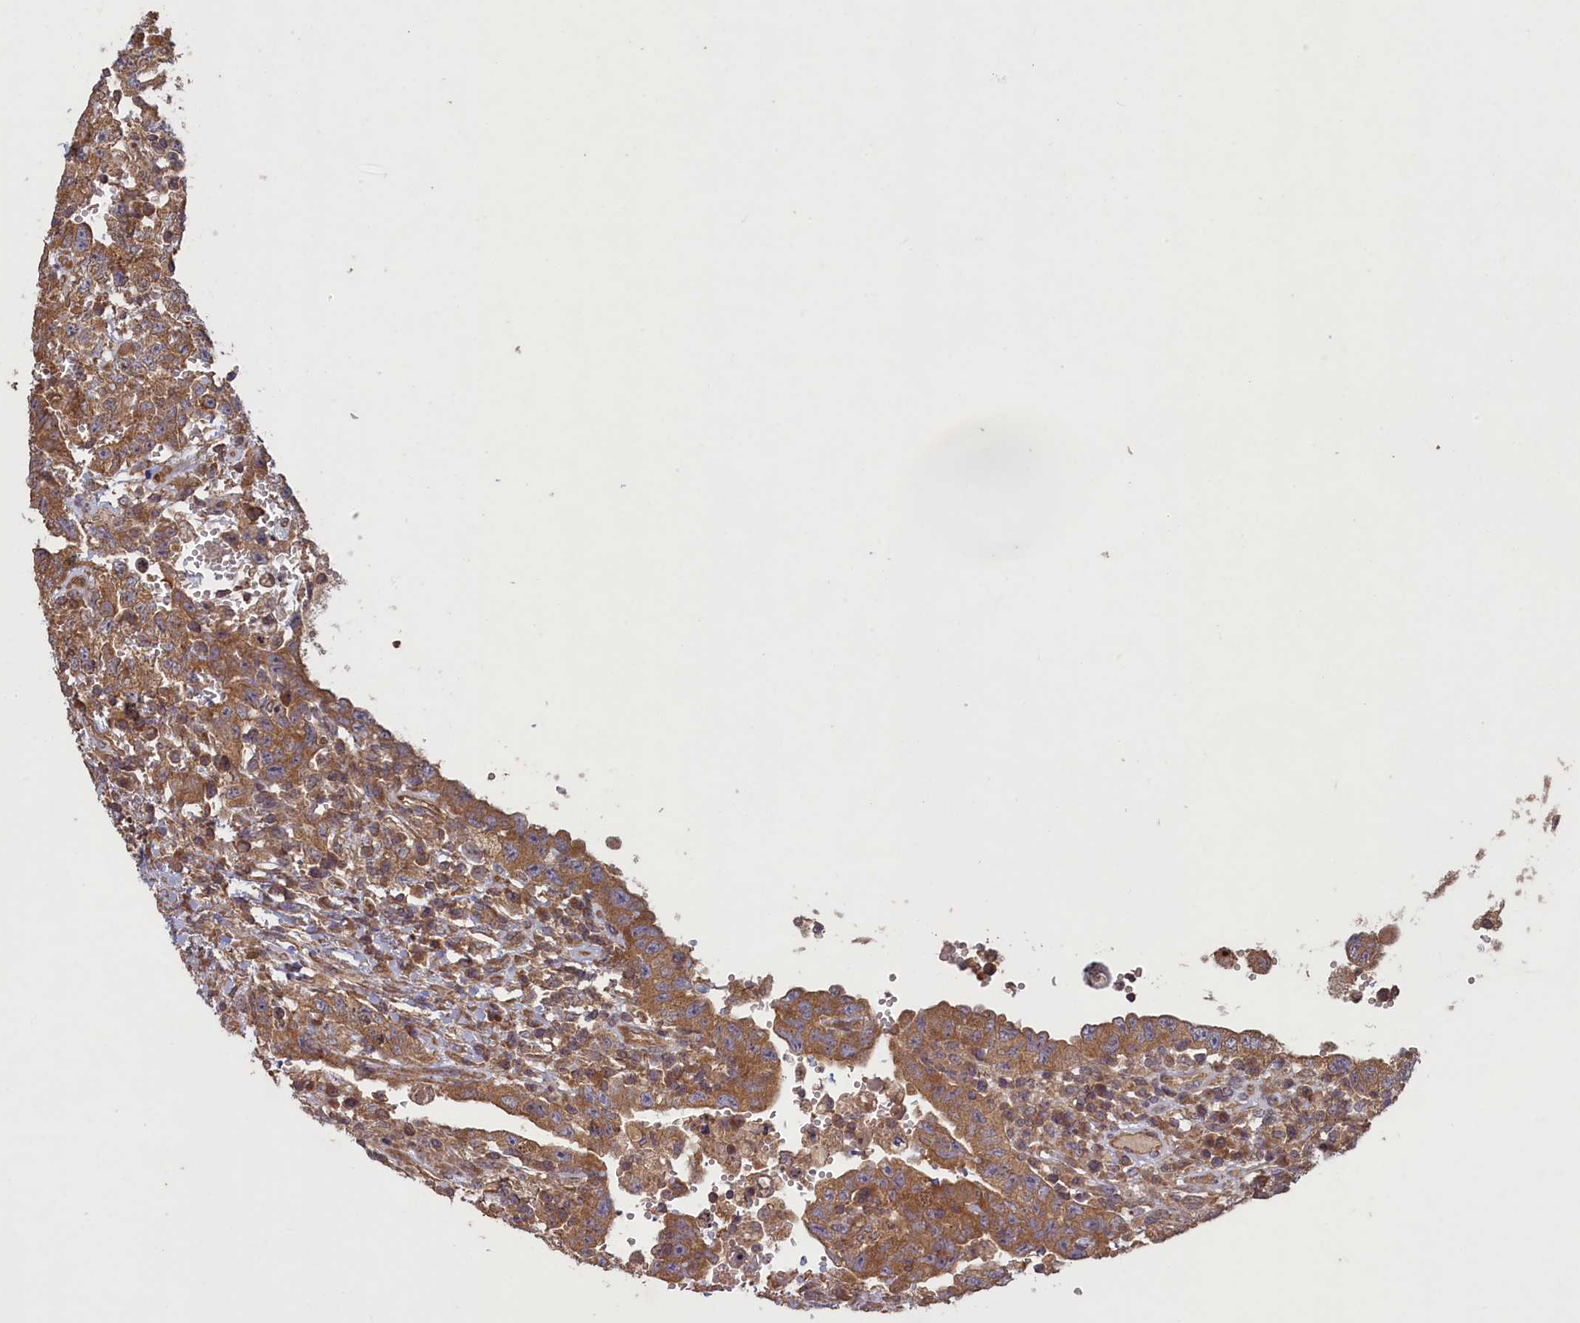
{"staining": {"intensity": "moderate", "quantity": ">75%", "location": "cytoplasmic/membranous"}, "tissue": "testis cancer", "cell_type": "Tumor cells", "image_type": "cancer", "snomed": [{"axis": "morphology", "description": "Carcinoma, Embryonal, NOS"}, {"axis": "topography", "description": "Testis"}], "caption": "Protein staining of testis cancer tissue reveals moderate cytoplasmic/membranous staining in about >75% of tumor cells.", "gene": "CIAO2B", "patient": {"sex": "male", "age": 26}}